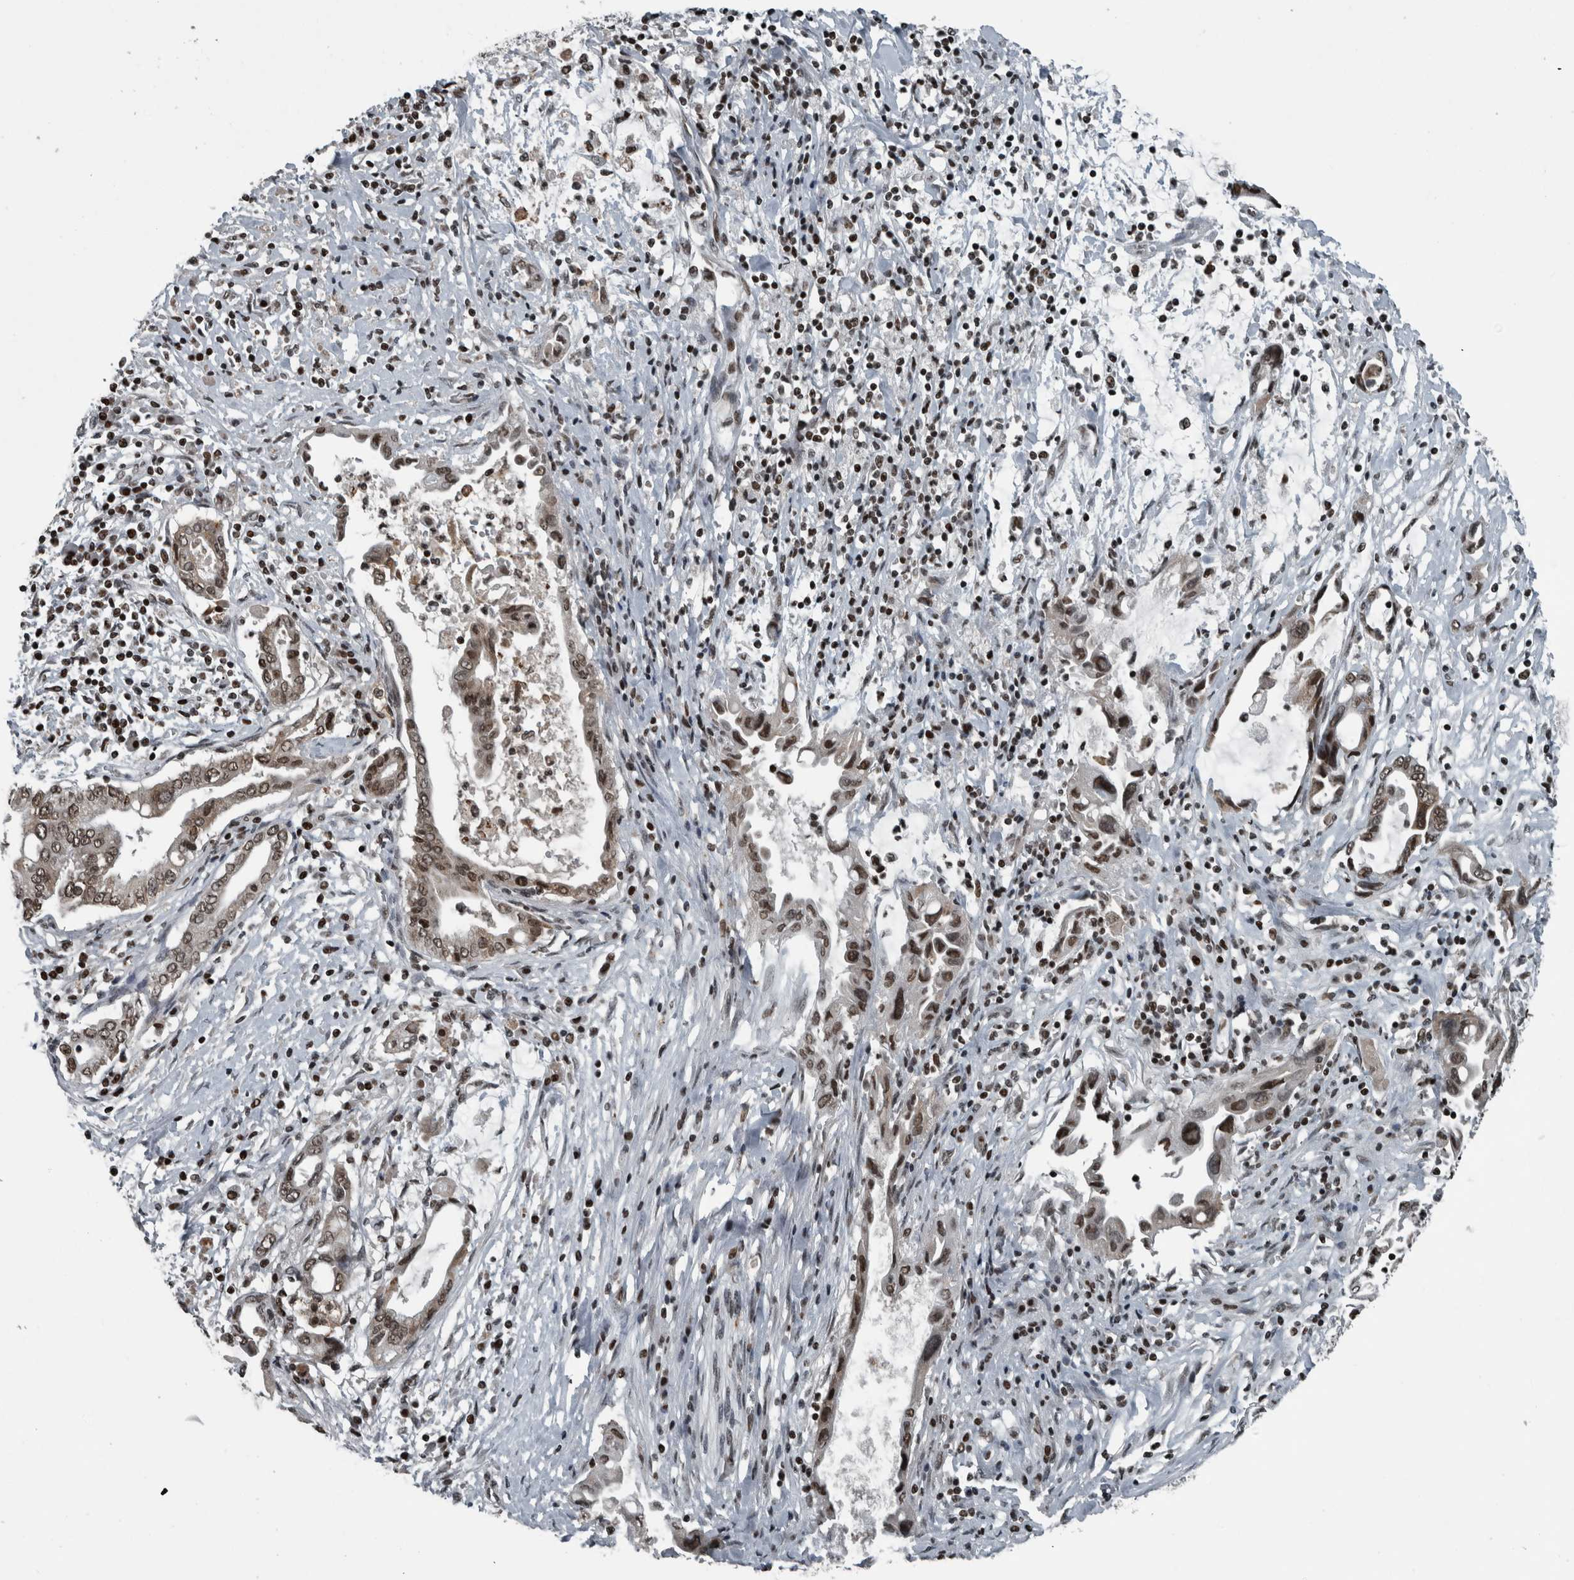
{"staining": {"intensity": "moderate", "quantity": ">75%", "location": "nuclear"}, "tissue": "pancreatic cancer", "cell_type": "Tumor cells", "image_type": "cancer", "snomed": [{"axis": "morphology", "description": "Adenocarcinoma, NOS"}, {"axis": "topography", "description": "Pancreas"}], "caption": "Tumor cells exhibit medium levels of moderate nuclear staining in approximately >75% of cells in pancreatic adenocarcinoma. The staining was performed using DAB (3,3'-diaminobenzidine) to visualize the protein expression in brown, while the nuclei were stained in blue with hematoxylin (Magnification: 20x).", "gene": "UNC50", "patient": {"sex": "female", "age": 57}}